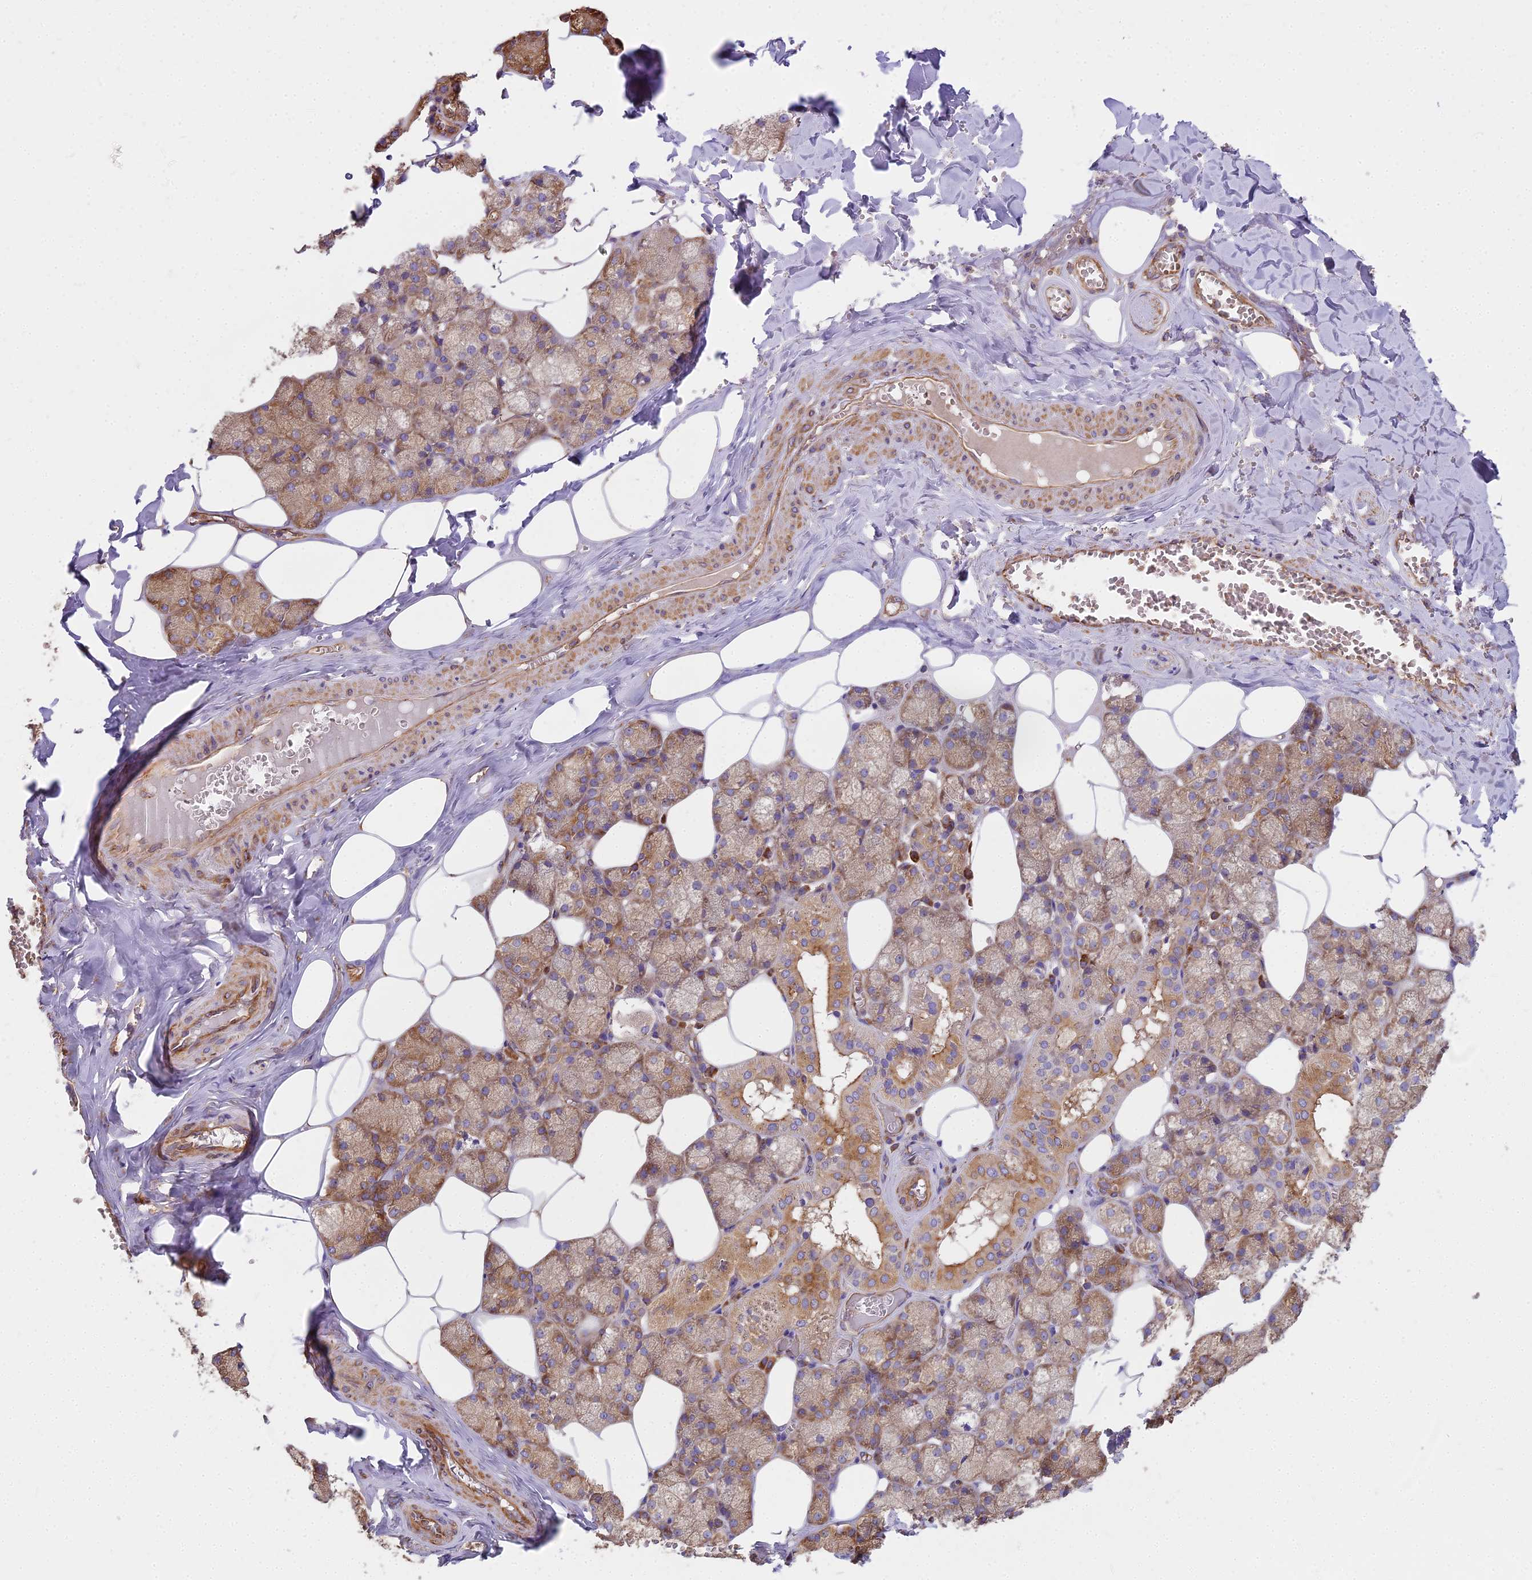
{"staining": {"intensity": "moderate", "quantity": ">75%", "location": "cytoplasmic/membranous"}, "tissue": "salivary gland", "cell_type": "Glandular cells", "image_type": "normal", "snomed": [{"axis": "morphology", "description": "Normal tissue, NOS"}, {"axis": "topography", "description": "Salivary gland"}], "caption": "IHC photomicrograph of benign human salivary gland stained for a protein (brown), which shows medium levels of moderate cytoplasmic/membranous staining in about >75% of glandular cells.", "gene": "DCTN3", "patient": {"sex": "male", "age": 62}}